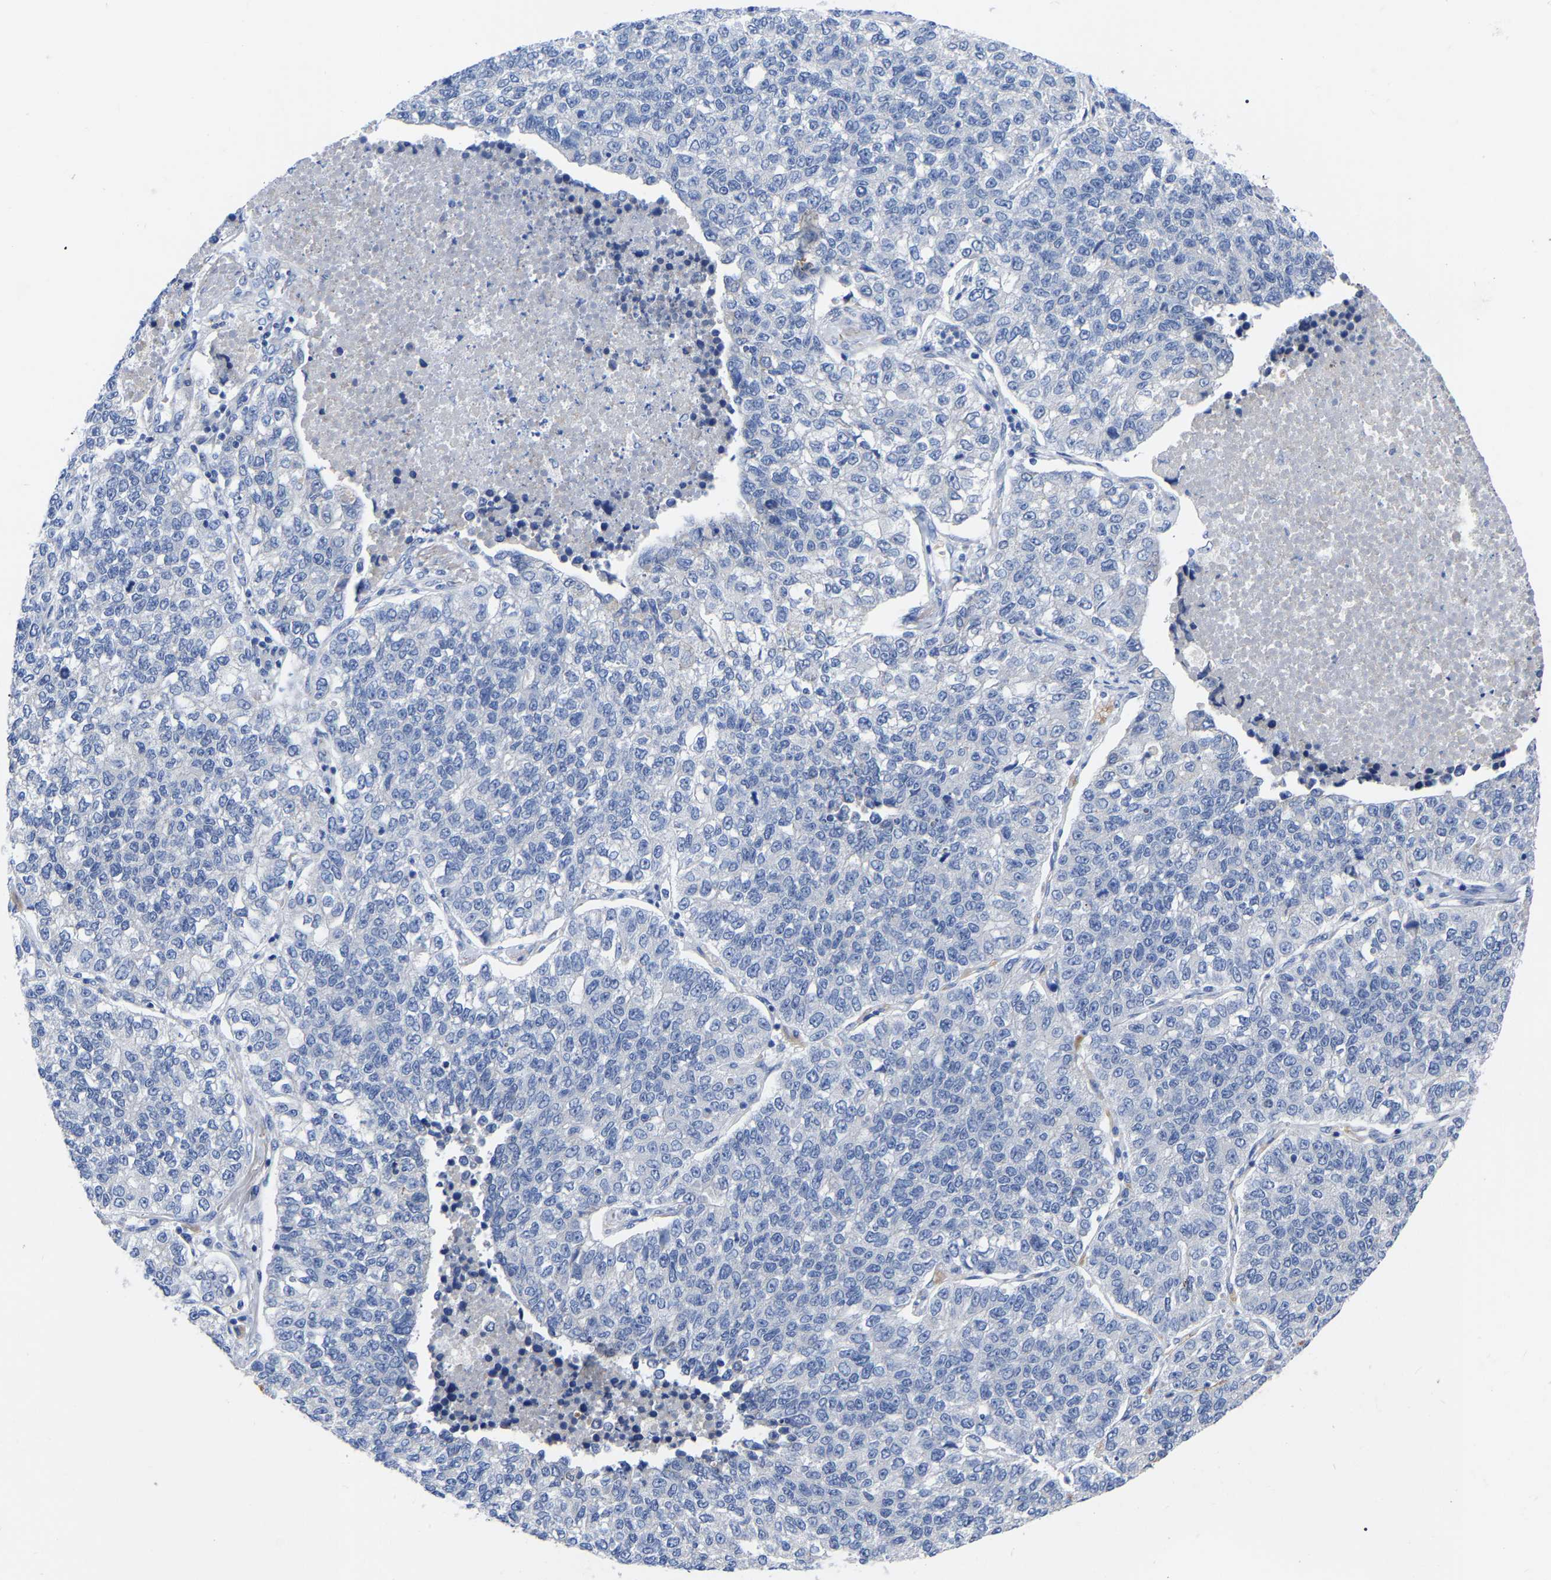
{"staining": {"intensity": "negative", "quantity": "none", "location": "none"}, "tissue": "lung cancer", "cell_type": "Tumor cells", "image_type": "cancer", "snomed": [{"axis": "morphology", "description": "Adenocarcinoma, NOS"}, {"axis": "topography", "description": "Lung"}], "caption": "The photomicrograph demonstrates no staining of tumor cells in lung cancer.", "gene": "GDF3", "patient": {"sex": "male", "age": 49}}